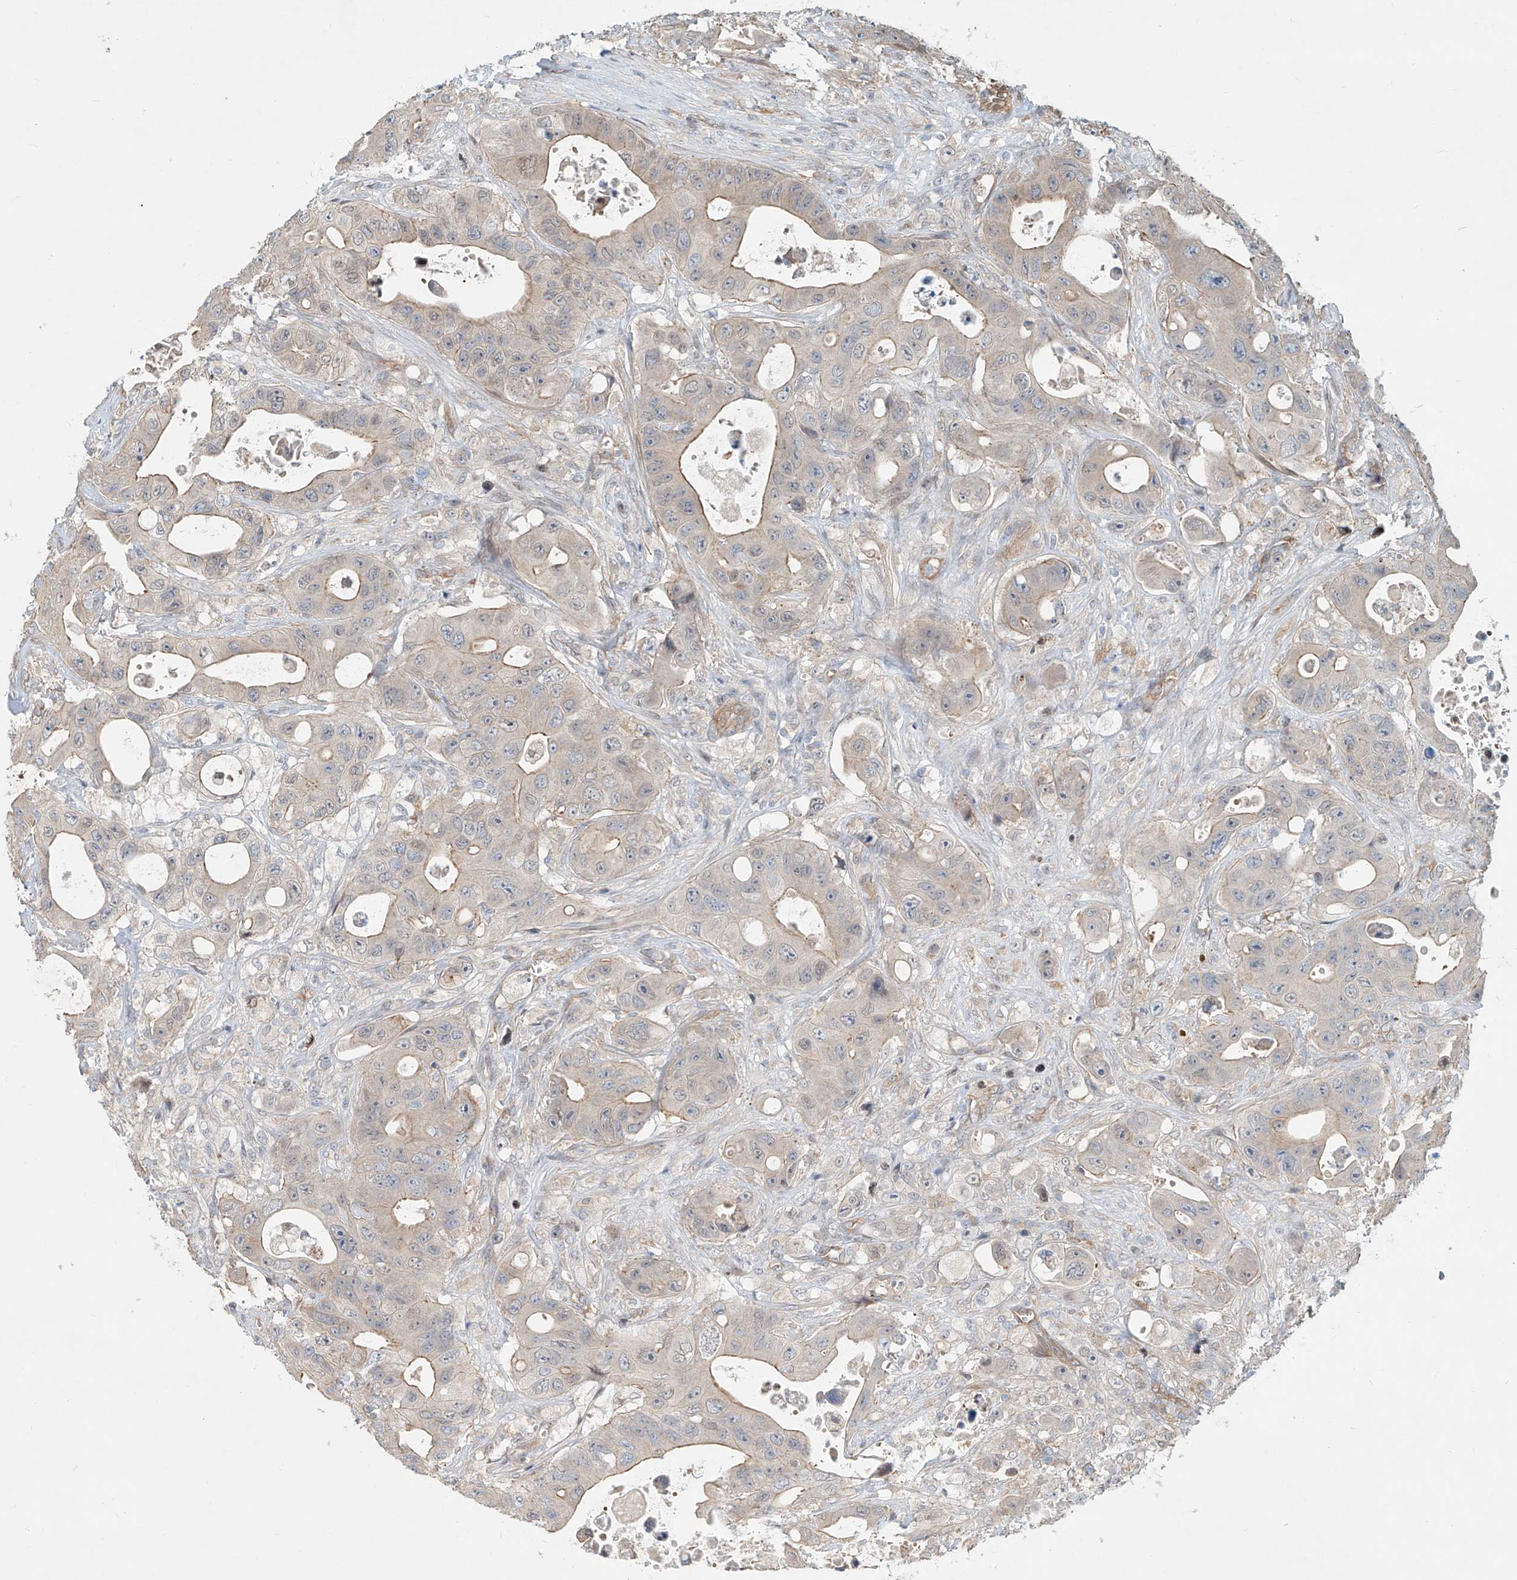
{"staining": {"intensity": "weak", "quantity": "25%-75%", "location": "cytoplasmic/membranous"}, "tissue": "colorectal cancer", "cell_type": "Tumor cells", "image_type": "cancer", "snomed": [{"axis": "morphology", "description": "Adenocarcinoma, NOS"}, {"axis": "topography", "description": "Colon"}], "caption": "DAB immunohistochemical staining of human colorectal adenocarcinoma displays weak cytoplasmic/membranous protein positivity in approximately 25%-75% of tumor cells.", "gene": "SASH1", "patient": {"sex": "female", "age": 46}}